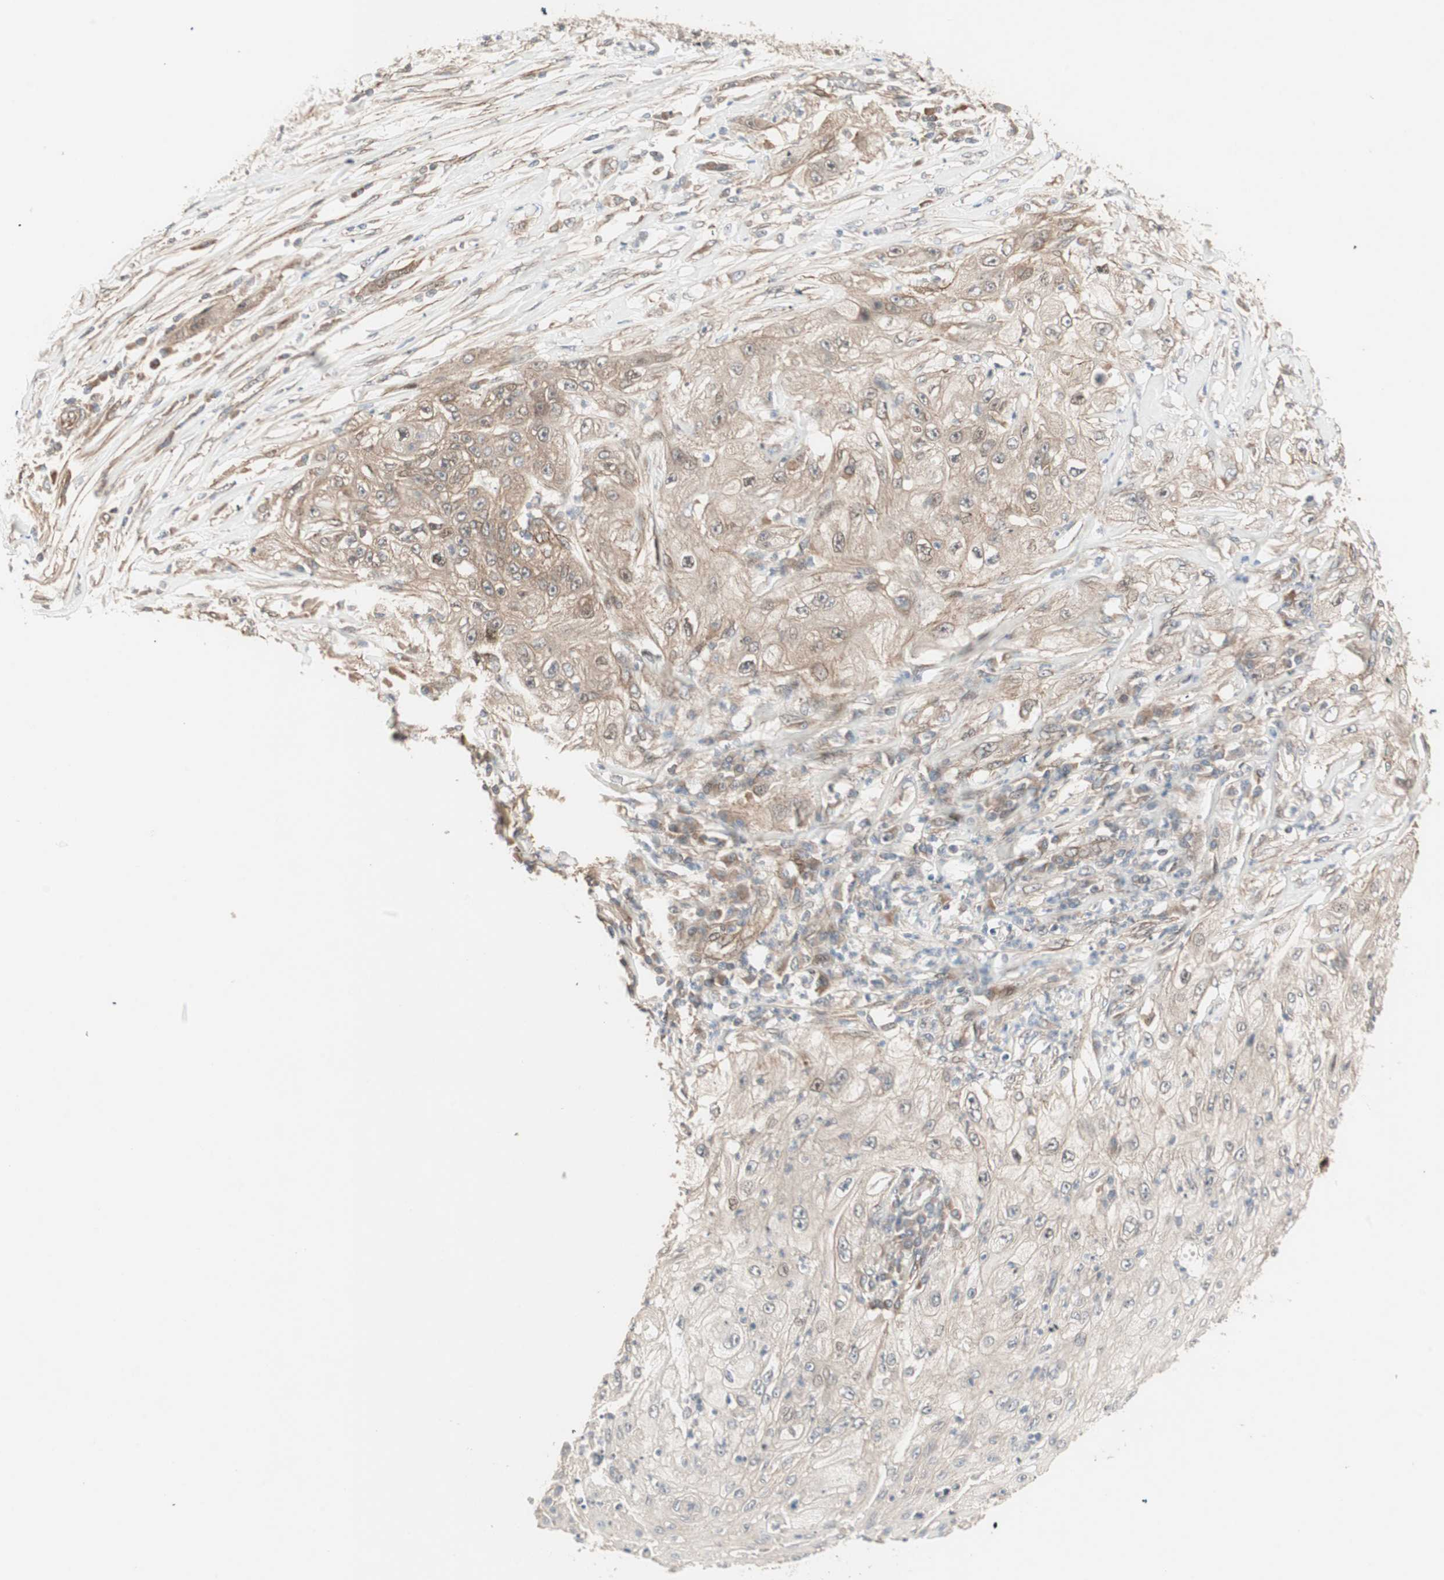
{"staining": {"intensity": "weak", "quantity": "25%-75%", "location": "cytoplasmic/membranous"}, "tissue": "lung cancer", "cell_type": "Tumor cells", "image_type": "cancer", "snomed": [{"axis": "morphology", "description": "Inflammation, NOS"}, {"axis": "morphology", "description": "Squamous cell carcinoma, NOS"}, {"axis": "topography", "description": "Lymph node"}, {"axis": "topography", "description": "Soft tissue"}, {"axis": "topography", "description": "Lung"}], "caption": "Immunohistochemistry (IHC) (DAB) staining of squamous cell carcinoma (lung) exhibits weak cytoplasmic/membranous protein staining in approximately 25%-75% of tumor cells.", "gene": "PFDN1", "patient": {"sex": "male", "age": 66}}